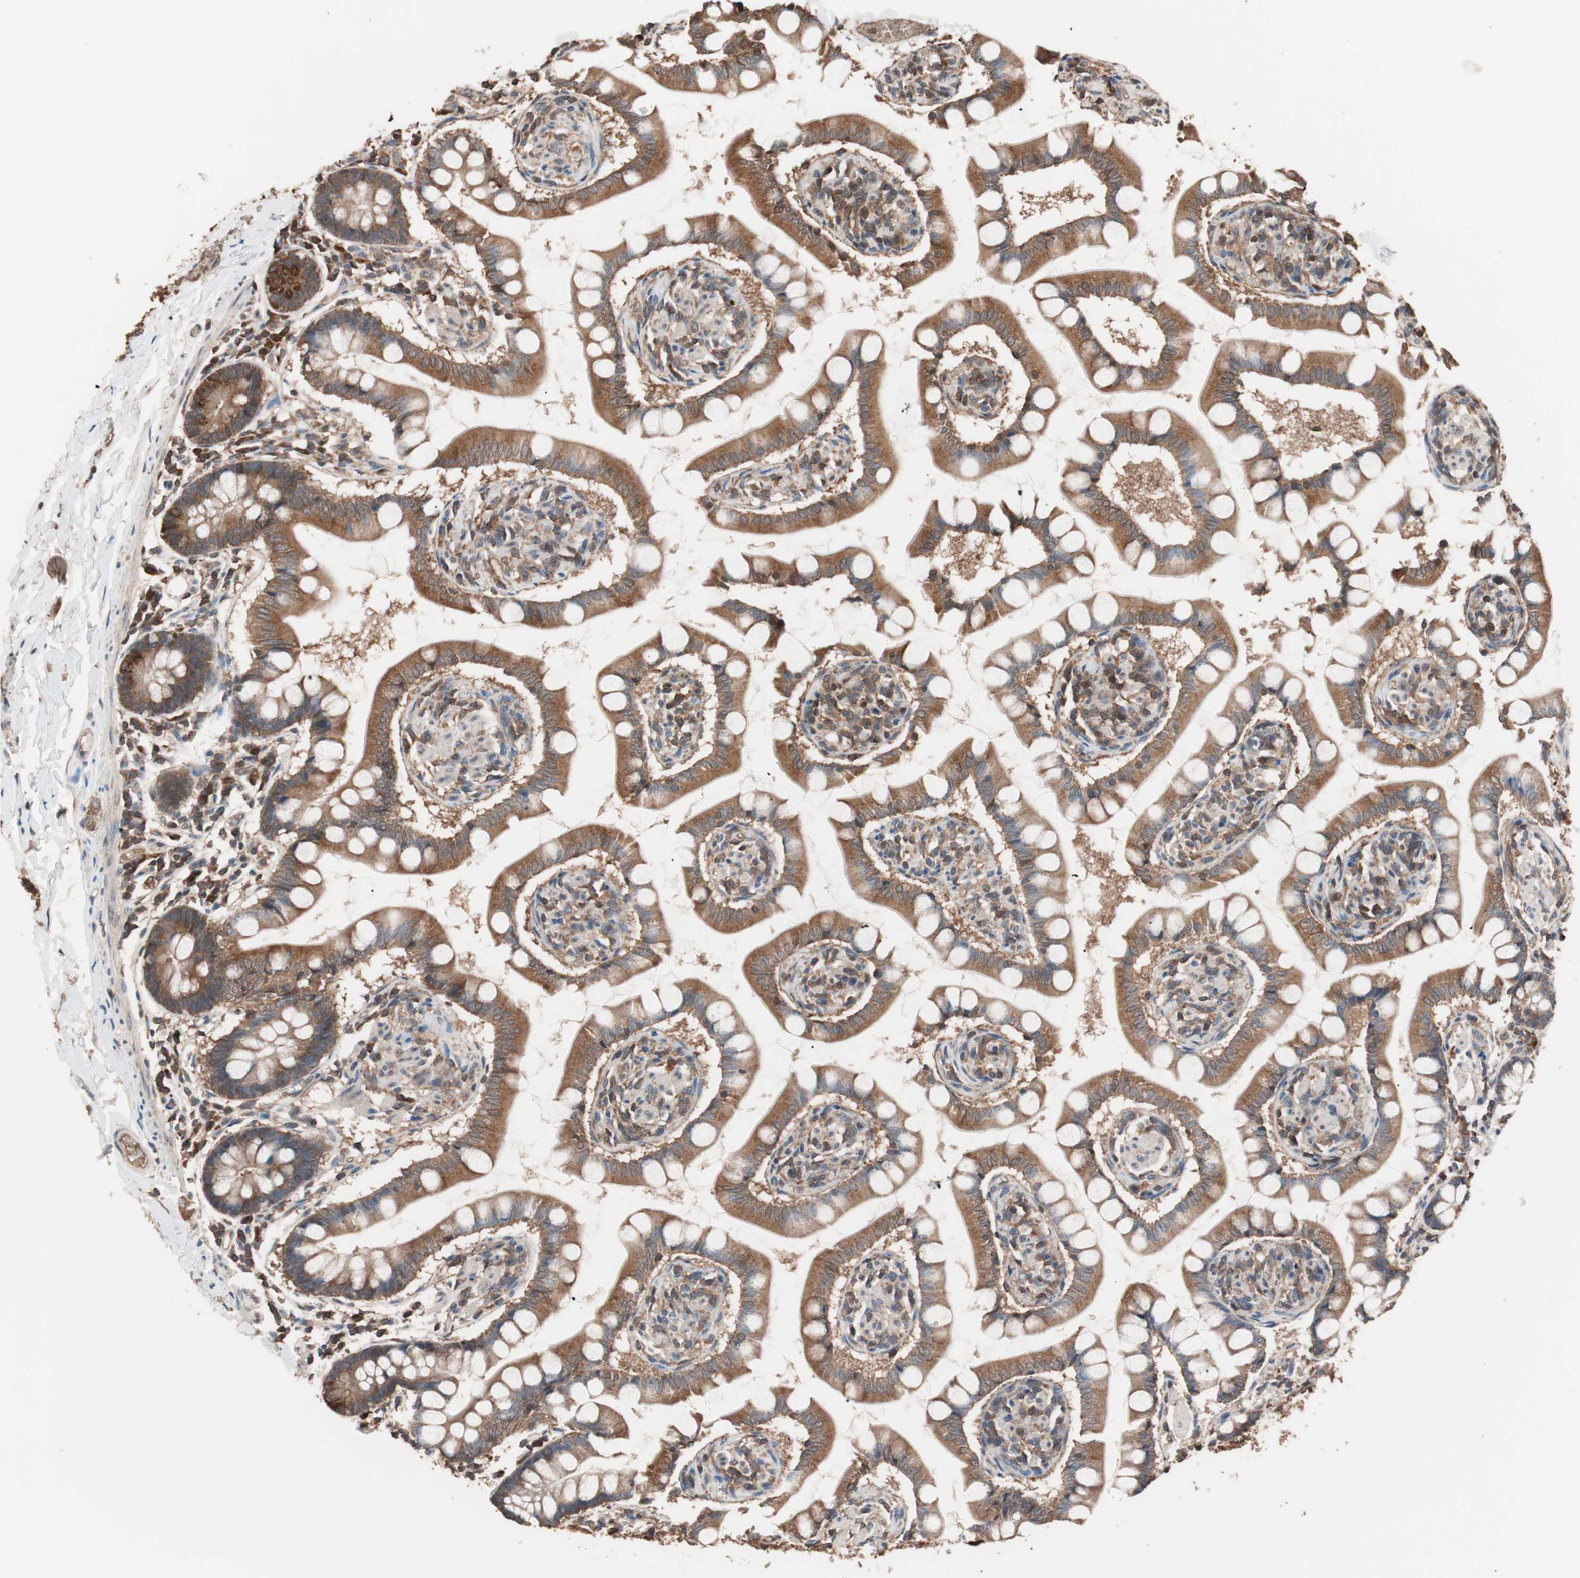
{"staining": {"intensity": "strong", "quantity": ">75%", "location": "cytoplasmic/membranous"}, "tissue": "small intestine", "cell_type": "Glandular cells", "image_type": "normal", "snomed": [{"axis": "morphology", "description": "Normal tissue, NOS"}, {"axis": "topography", "description": "Small intestine"}], "caption": "Immunohistochemistry (IHC) image of unremarkable small intestine stained for a protein (brown), which shows high levels of strong cytoplasmic/membranous expression in approximately >75% of glandular cells.", "gene": "GLYCTK", "patient": {"sex": "male", "age": 41}}